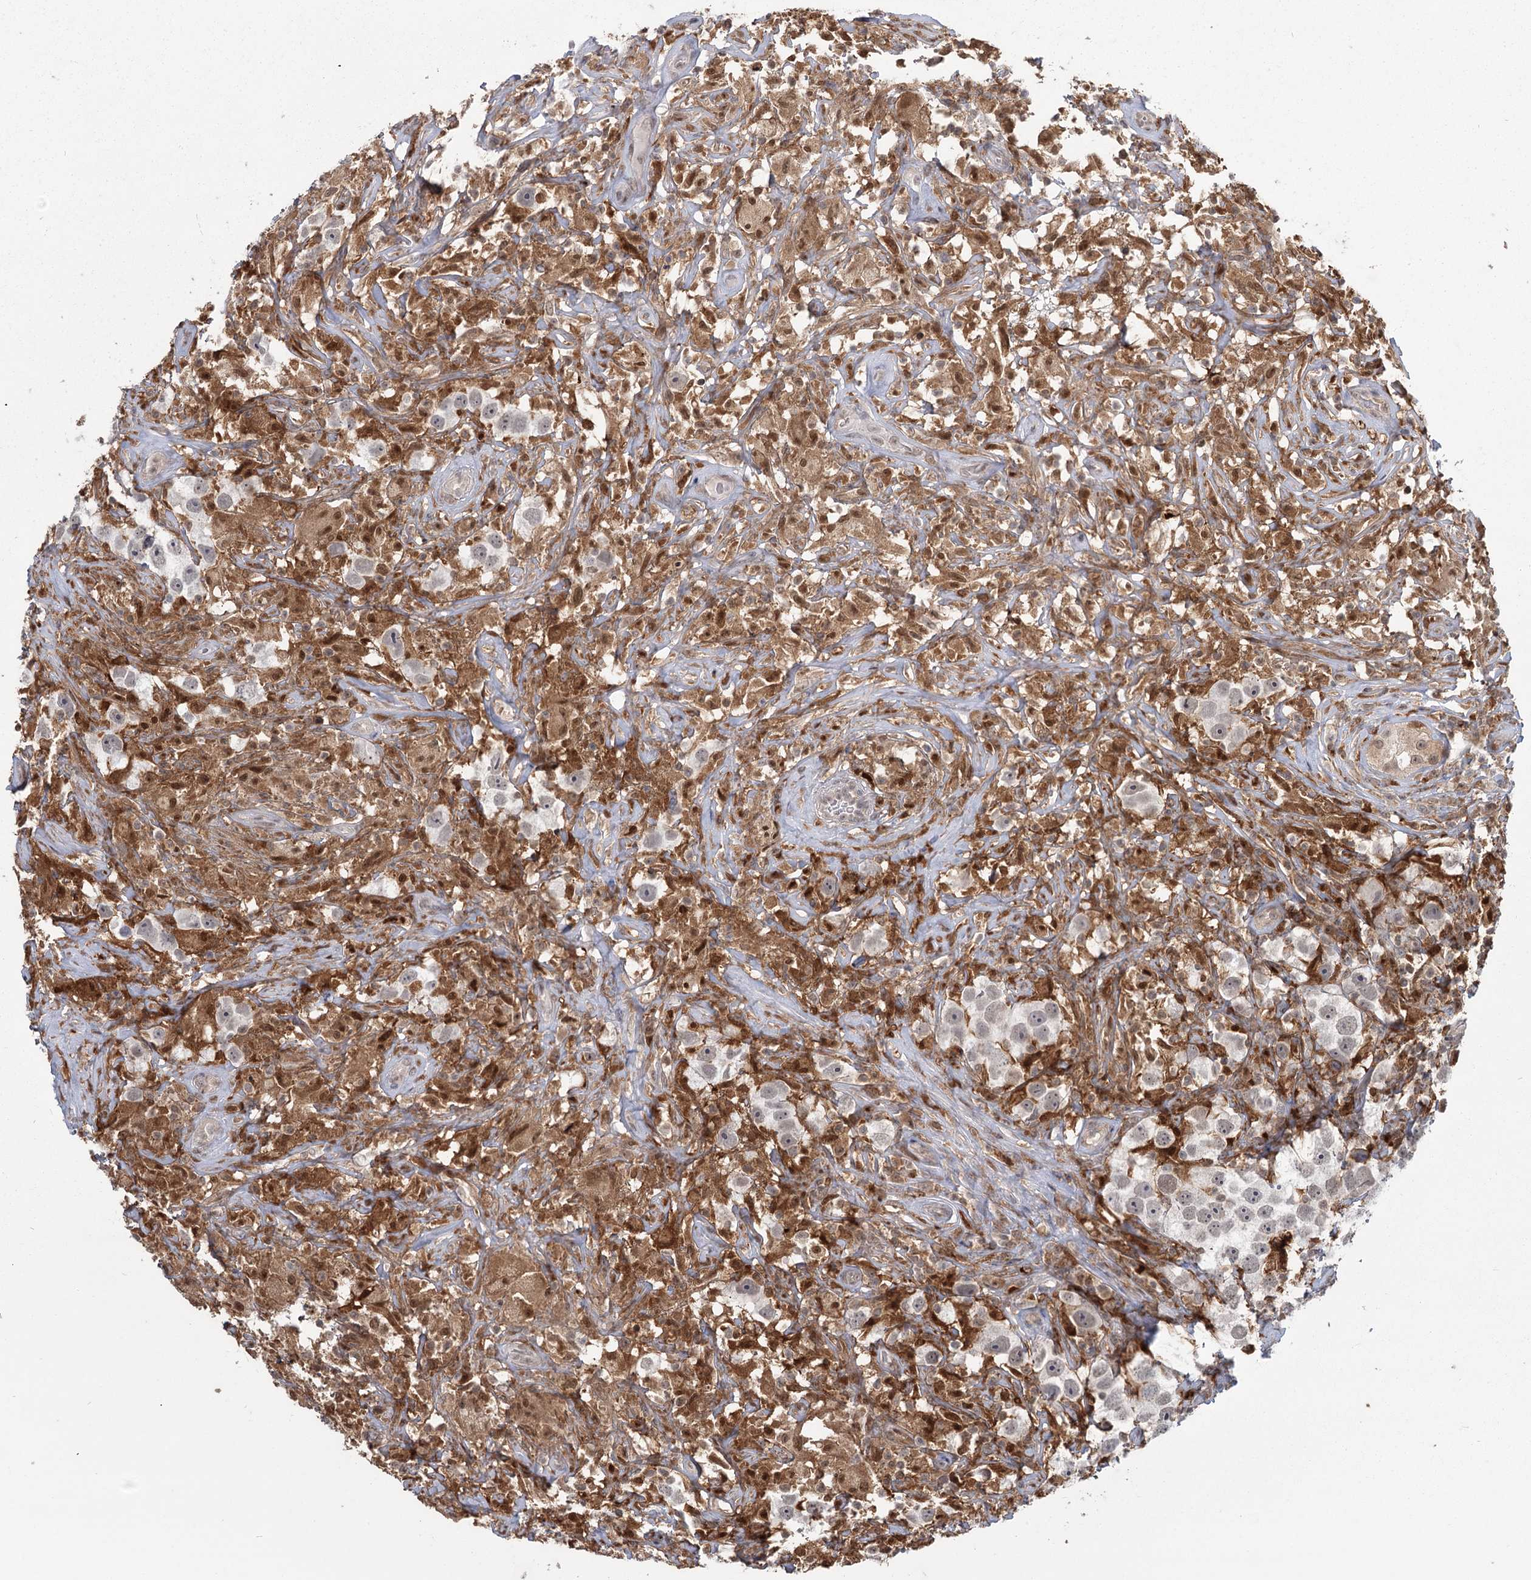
{"staining": {"intensity": "negative", "quantity": "none", "location": "none"}, "tissue": "testis cancer", "cell_type": "Tumor cells", "image_type": "cancer", "snomed": [{"axis": "morphology", "description": "Seminoma, NOS"}, {"axis": "topography", "description": "Testis"}], "caption": "There is no significant expression in tumor cells of testis cancer (seminoma). Brightfield microscopy of immunohistochemistry stained with DAB (brown) and hematoxylin (blue), captured at high magnification.", "gene": "TMEM70", "patient": {"sex": "male", "age": 49}}